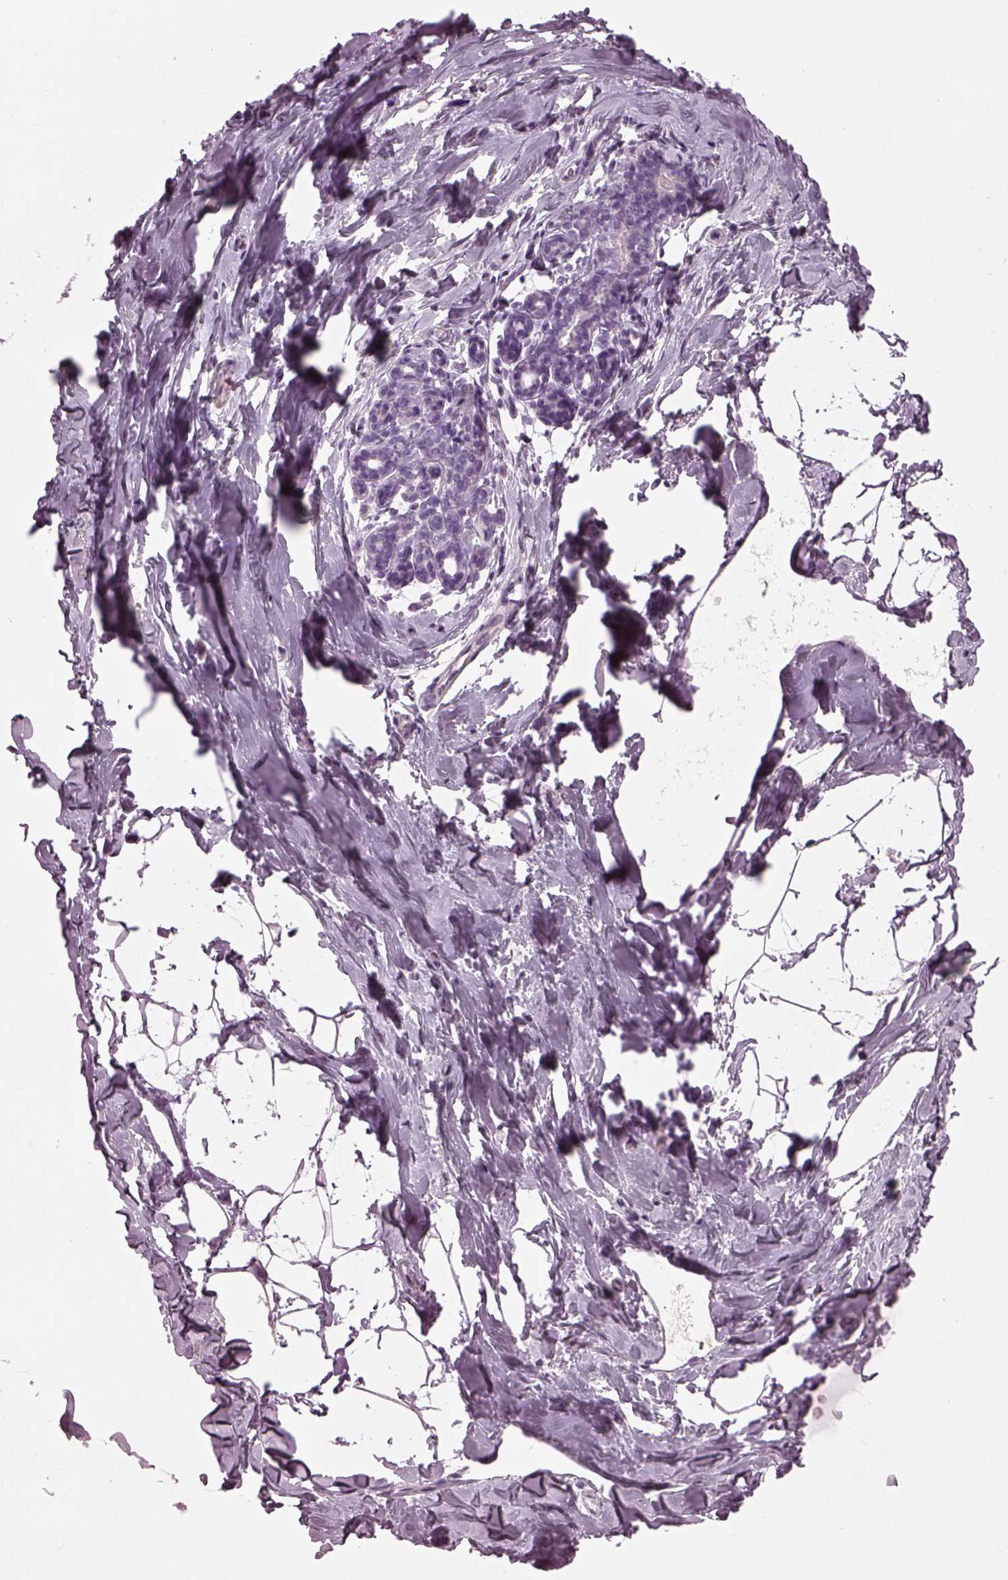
{"staining": {"intensity": "negative", "quantity": "none", "location": "none"}, "tissue": "breast", "cell_type": "Adipocytes", "image_type": "normal", "snomed": [{"axis": "morphology", "description": "Normal tissue, NOS"}, {"axis": "topography", "description": "Breast"}], "caption": "Breast stained for a protein using immunohistochemistry displays no staining adipocytes.", "gene": "DPYSL5", "patient": {"sex": "female", "age": 32}}